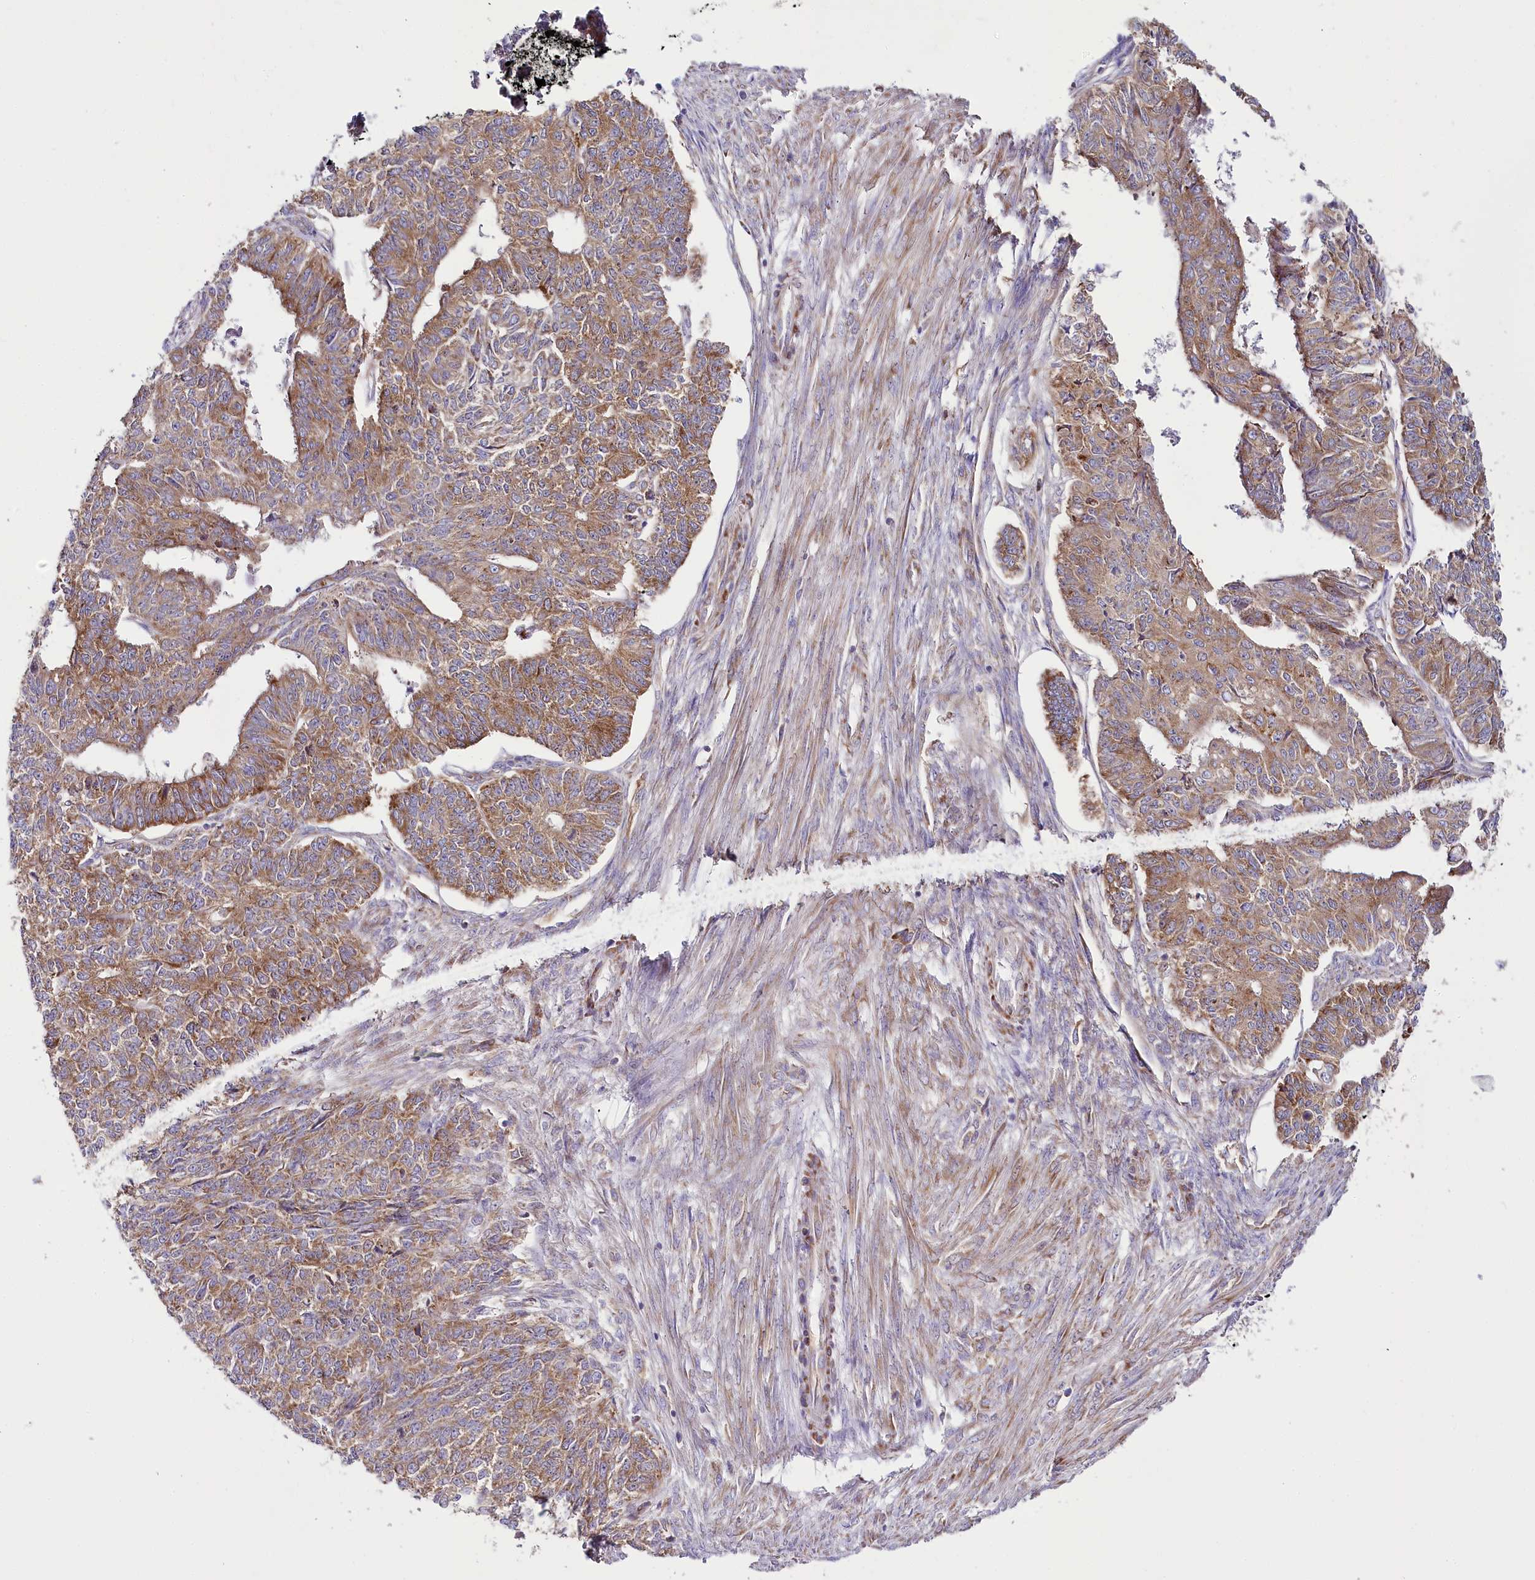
{"staining": {"intensity": "moderate", "quantity": ">75%", "location": "cytoplasmic/membranous"}, "tissue": "endometrial cancer", "cell_type": "Tumor cells", "image_type": "cancer", "snomed": [{"axis": "morphology", "description": "Adenocarcinoma, NOS"}, {"axis": "topography", "description": "Endometrium"}], "caption": "High-magnification brightfield microscopy of adenocarcinoma (endometrial) stained with DAB (brown) and counterstained with hematoxylin (blue). tumor cells exhibit moderate cytoplasmic/membranous positivity is identified in about>75% of cells.", "gene": "THUMPD3", "patient": {"sex": "female", "age": 32}}